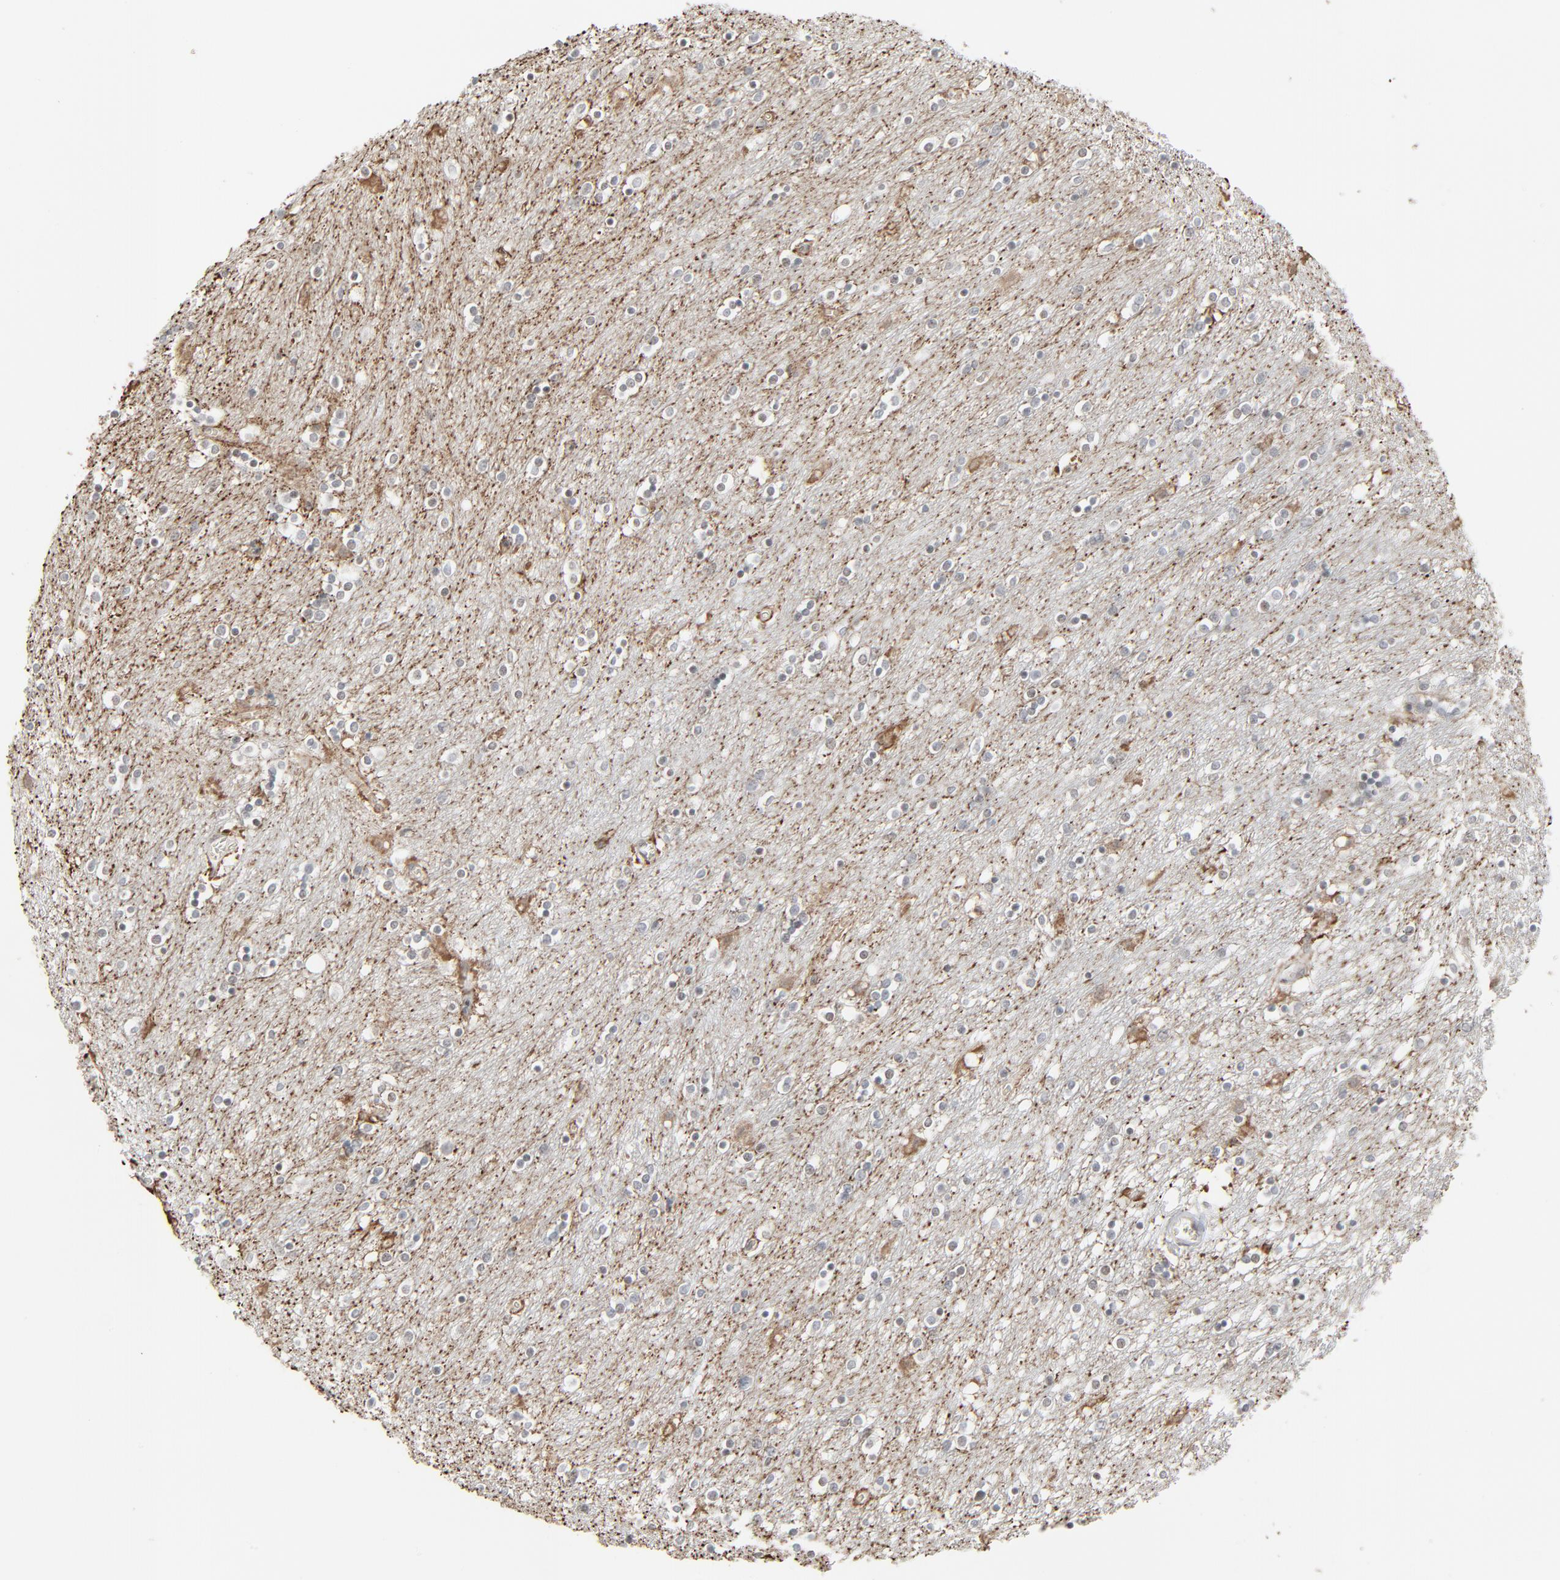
{"staining": {"intensity": "negative", "quantity": "none", "location": "none"}, "tissue": "caudate", "cell_type": "Glial cells", "image_type": "normal", "snomed": [{"axis": "morphology", "description": "Normal tissue, NOS"}, {"axis": "topography", "description": "Lateral ventricle wall"}], "caption": "DAB immunohistochemical staining of benign caudate shows no significant staining in glial cells.", "gene": "FBXO28", "patient": {"sex": "female", "age": 54}}